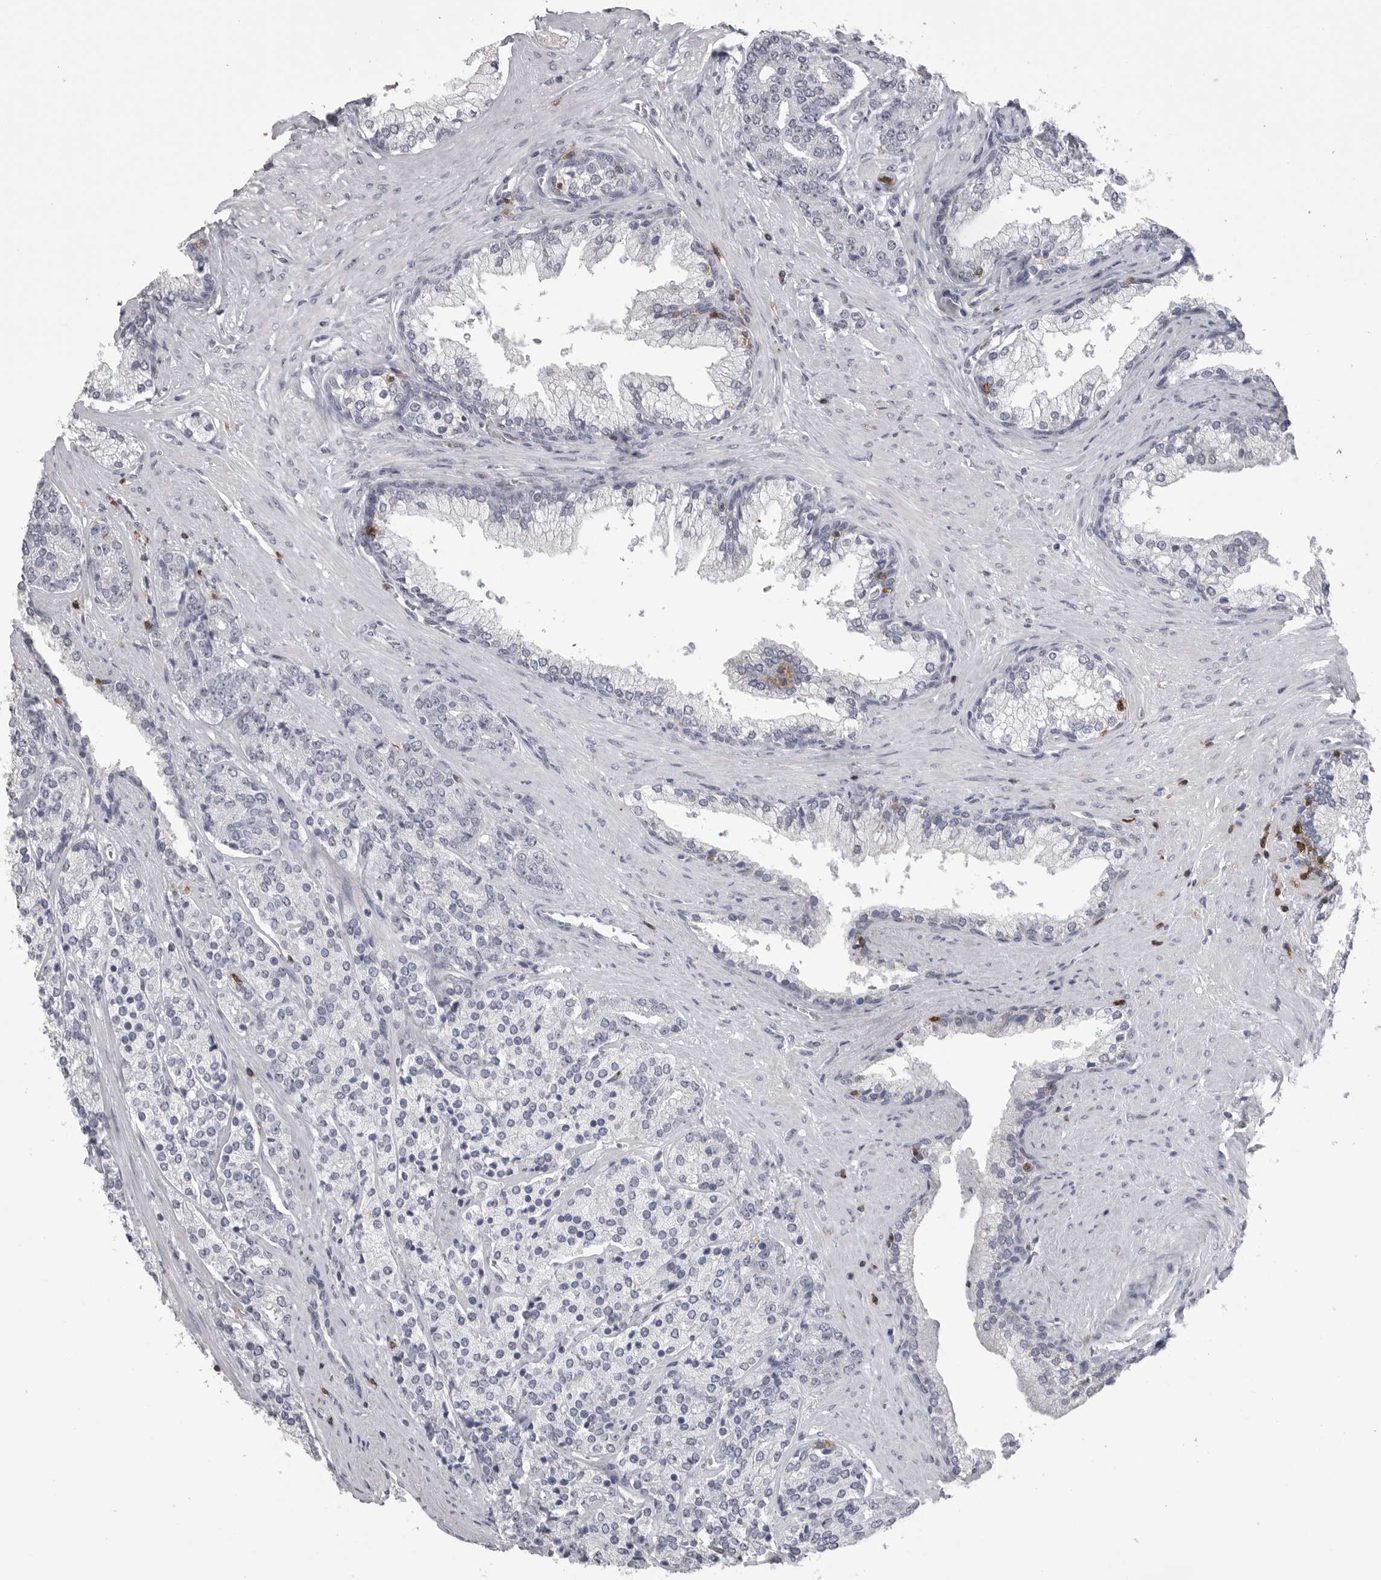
{"staining": {"intensity": "negative", "quantity": "none", "location": "none"}, "tissue": "prostate cancer", "cell_type": "Tumor cells", "image_type": "cancer", "snomed": [{"axis": "morphology", "description": "Adenocarcinoma, High grade"}, {"axis": "topography", "description": "Prostate"}], "caption": "Tumor cells show no significant protein staining in adenocarcinoma (high-grade) (prostate). The staining was performed using DAB to visualize the protein expression in brown, while the nuclei were stained in blue with hematoxylin (Magnification: 20x).", "gene": "ITGAL", "patient": {"sex": "male", "age": 71}}